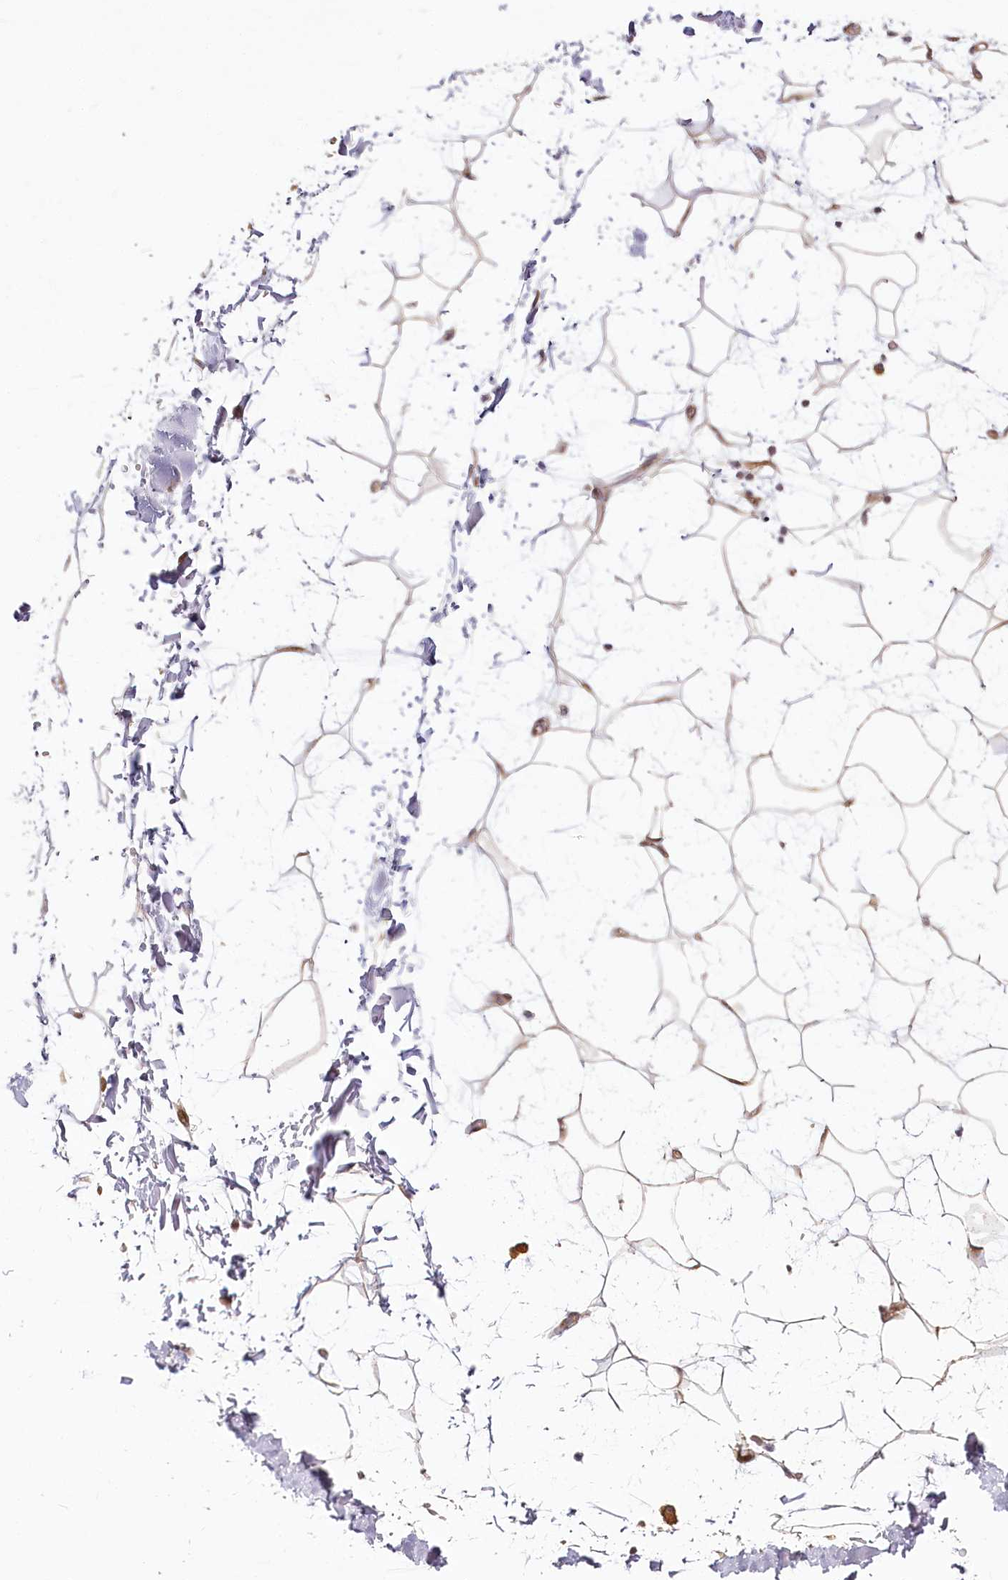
{"staining": {"intensity": "weak", "quantity": "25%-75%", "location": "cytoplasmic/membranous"}, "tissue": "adipose tissue", "cell_type": "Adipocytes", "image_type": "normal", "snomed": [{"axis": "morphology", "description": "Normal tissue, NOS"}, {"axis": "topography", "description": "Soft tissue"}], "caption": "Immunohistochemical staining of unremarkable adipose tissue shows weak cytoplasmic/membranous protein staining in approximately 25%-75% of adipocytes. The protein of interest is stained brown, and the nuclei are stained in blue (DAB (3,3'-diaminobenzidine) IHC with brightfield microscopy, high magnification).", "gene": "EXOSC7", "patient": {"sex": "male", "age": 72}}